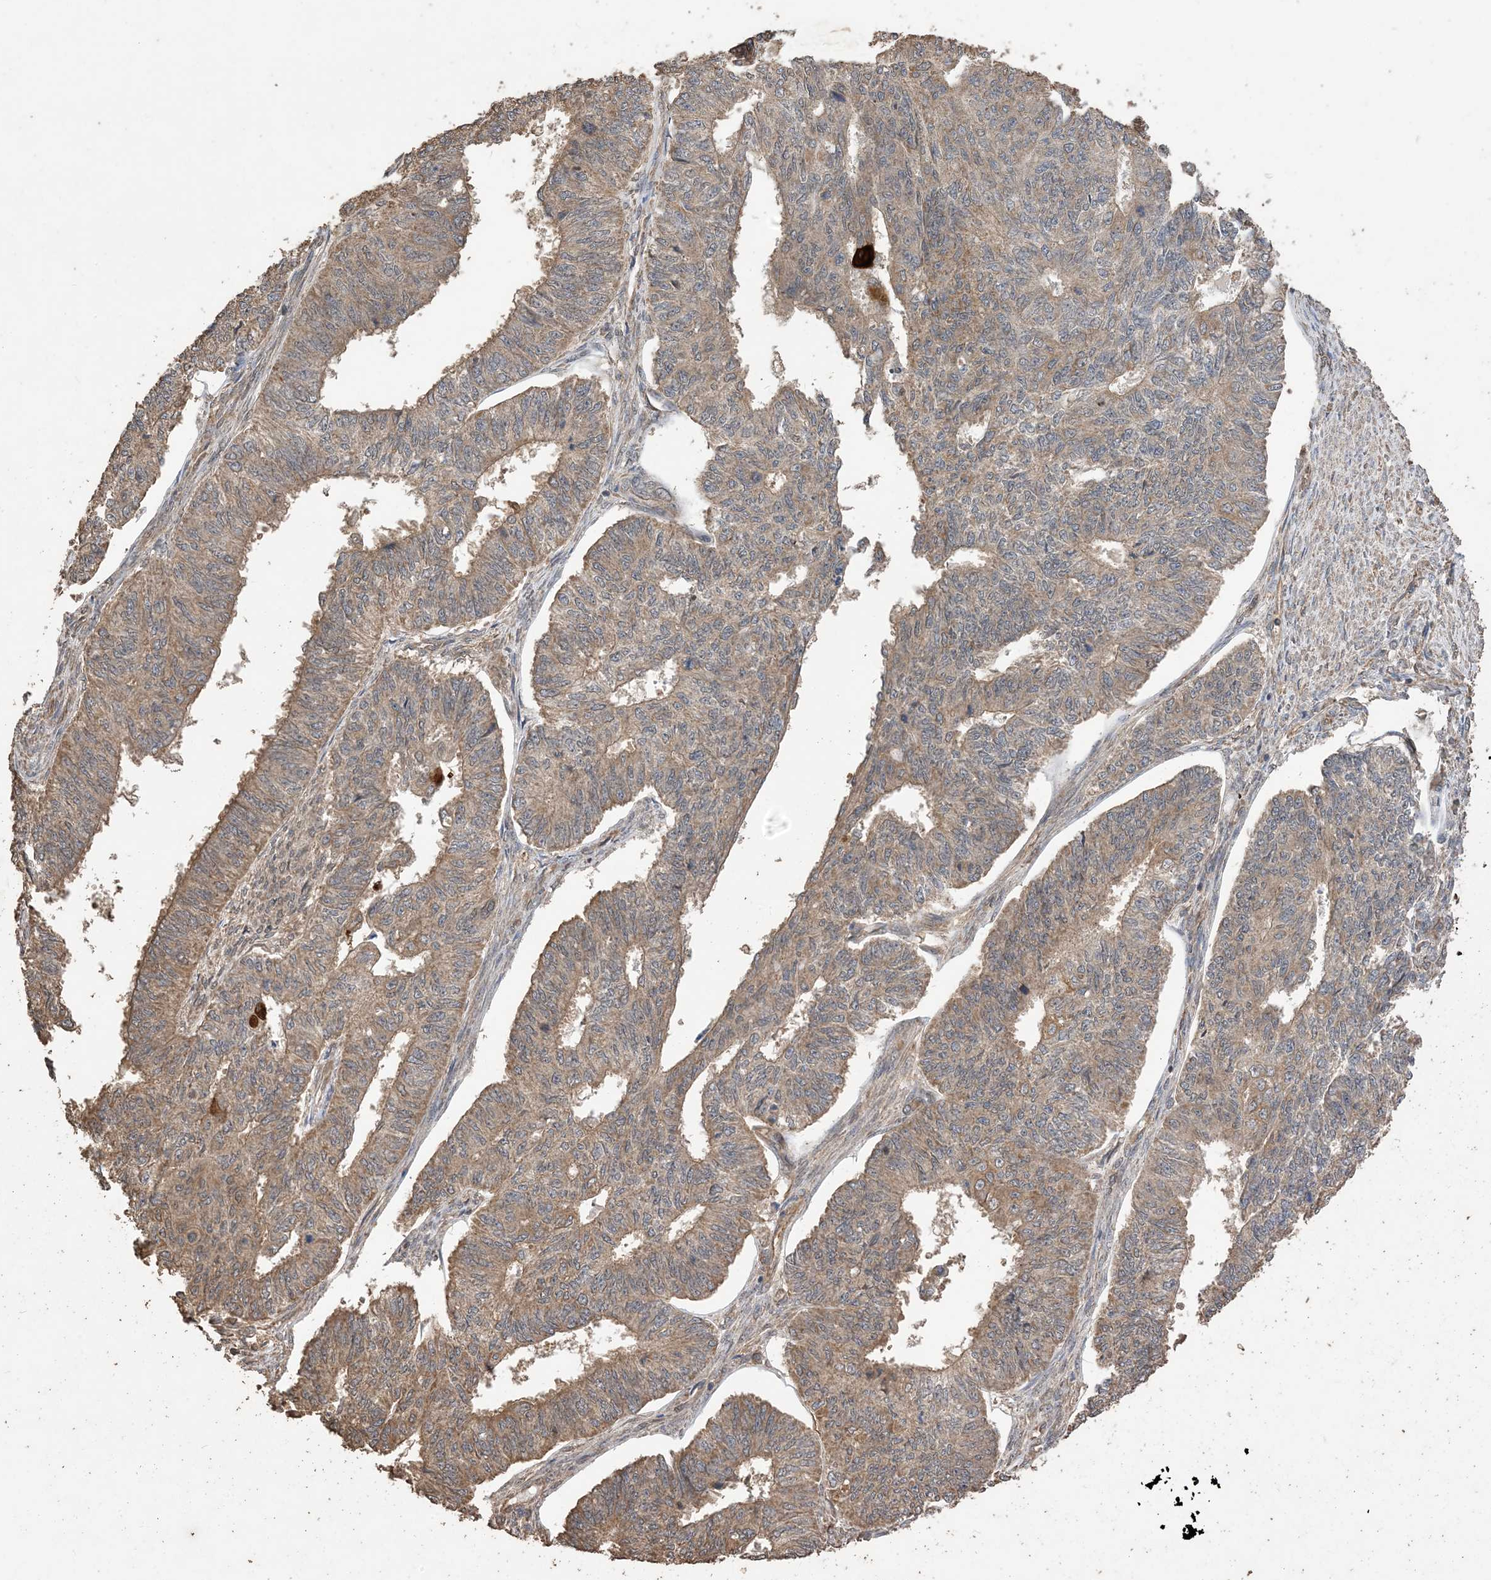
{"staining": {"intensity": "moderate", "quantity": ">75%", "location": "cytoplasmic/membranous"}, "tissue": "endometrial cancer", "cell_type": "Tumor cells", "image_type": "cancer", "snomed": [{"axis": "morphology", "description": "Adenocarcinoma, NOS"}, {"axis": "topography", "description": "Endometrium"}], "caption": "A high-resolution histopathology image shows immunohistochemistry (IHC) staining of endometrial cancer, which exhibits moderate cytoplasmic/membranous positivity in approximately >75% of tumor cells.", "gene": "ZKSCAN5", "patient": {"sex": "female", "age": 32}}